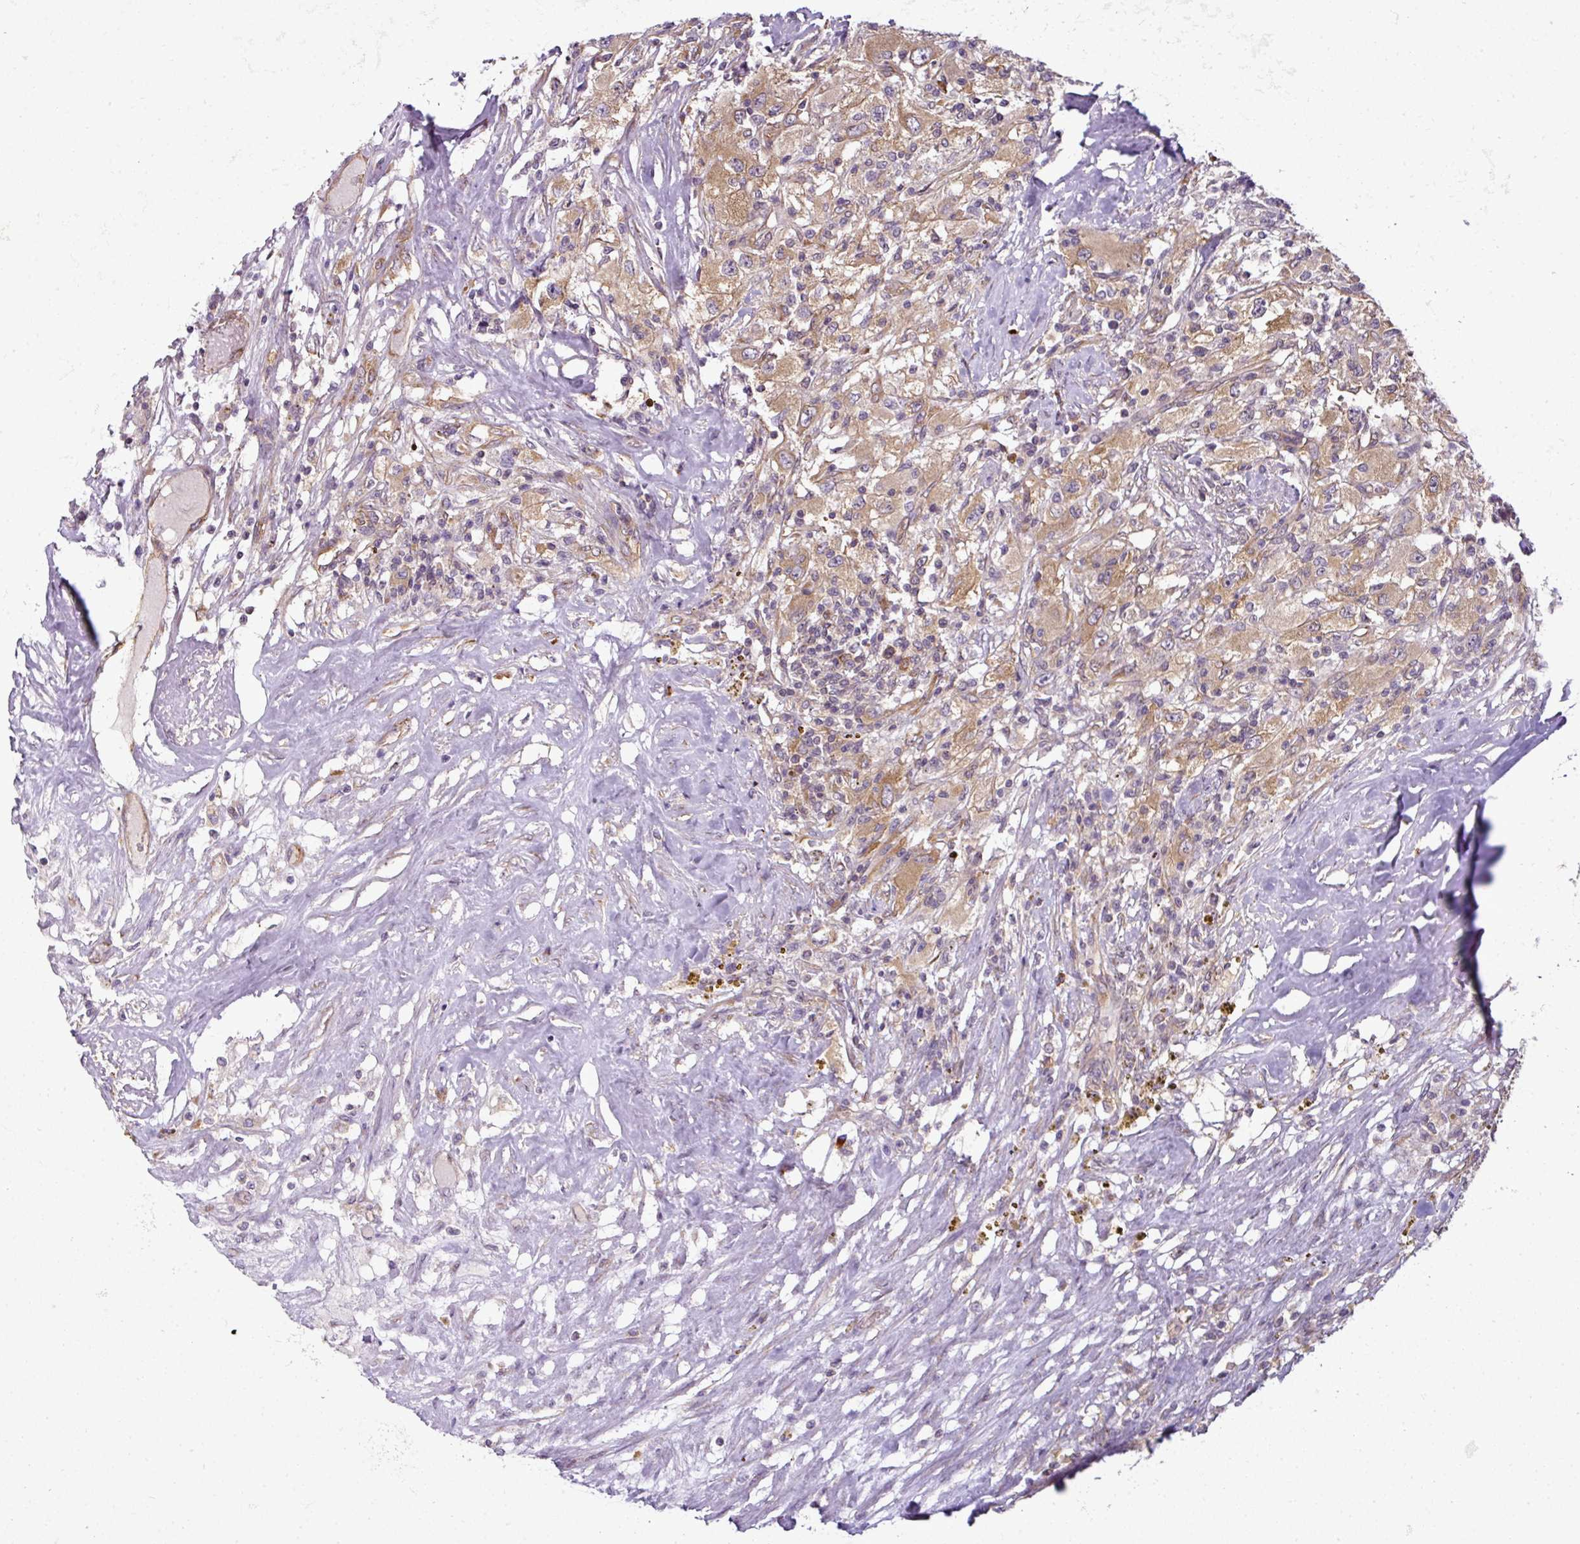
{"staining": {"intensity": "moderate", "quantity": ">75%", "location": "cytoplasmic/membranous"}, "tissue": "renal cancer", "cell_type": "Tumor cells", "image_type": "cancer", "snomed": [{"axis": "morphology", "description": "Adenocarcinoma, NOS"}, {"axis": "topography", "description": "Kidney"}], "caption": "Human renal cancer stained with a protein marker demonstrates moderate staining in tumor cells.", "gene": "RBM4B", "patient": {"sex": "female", "age": 67}}